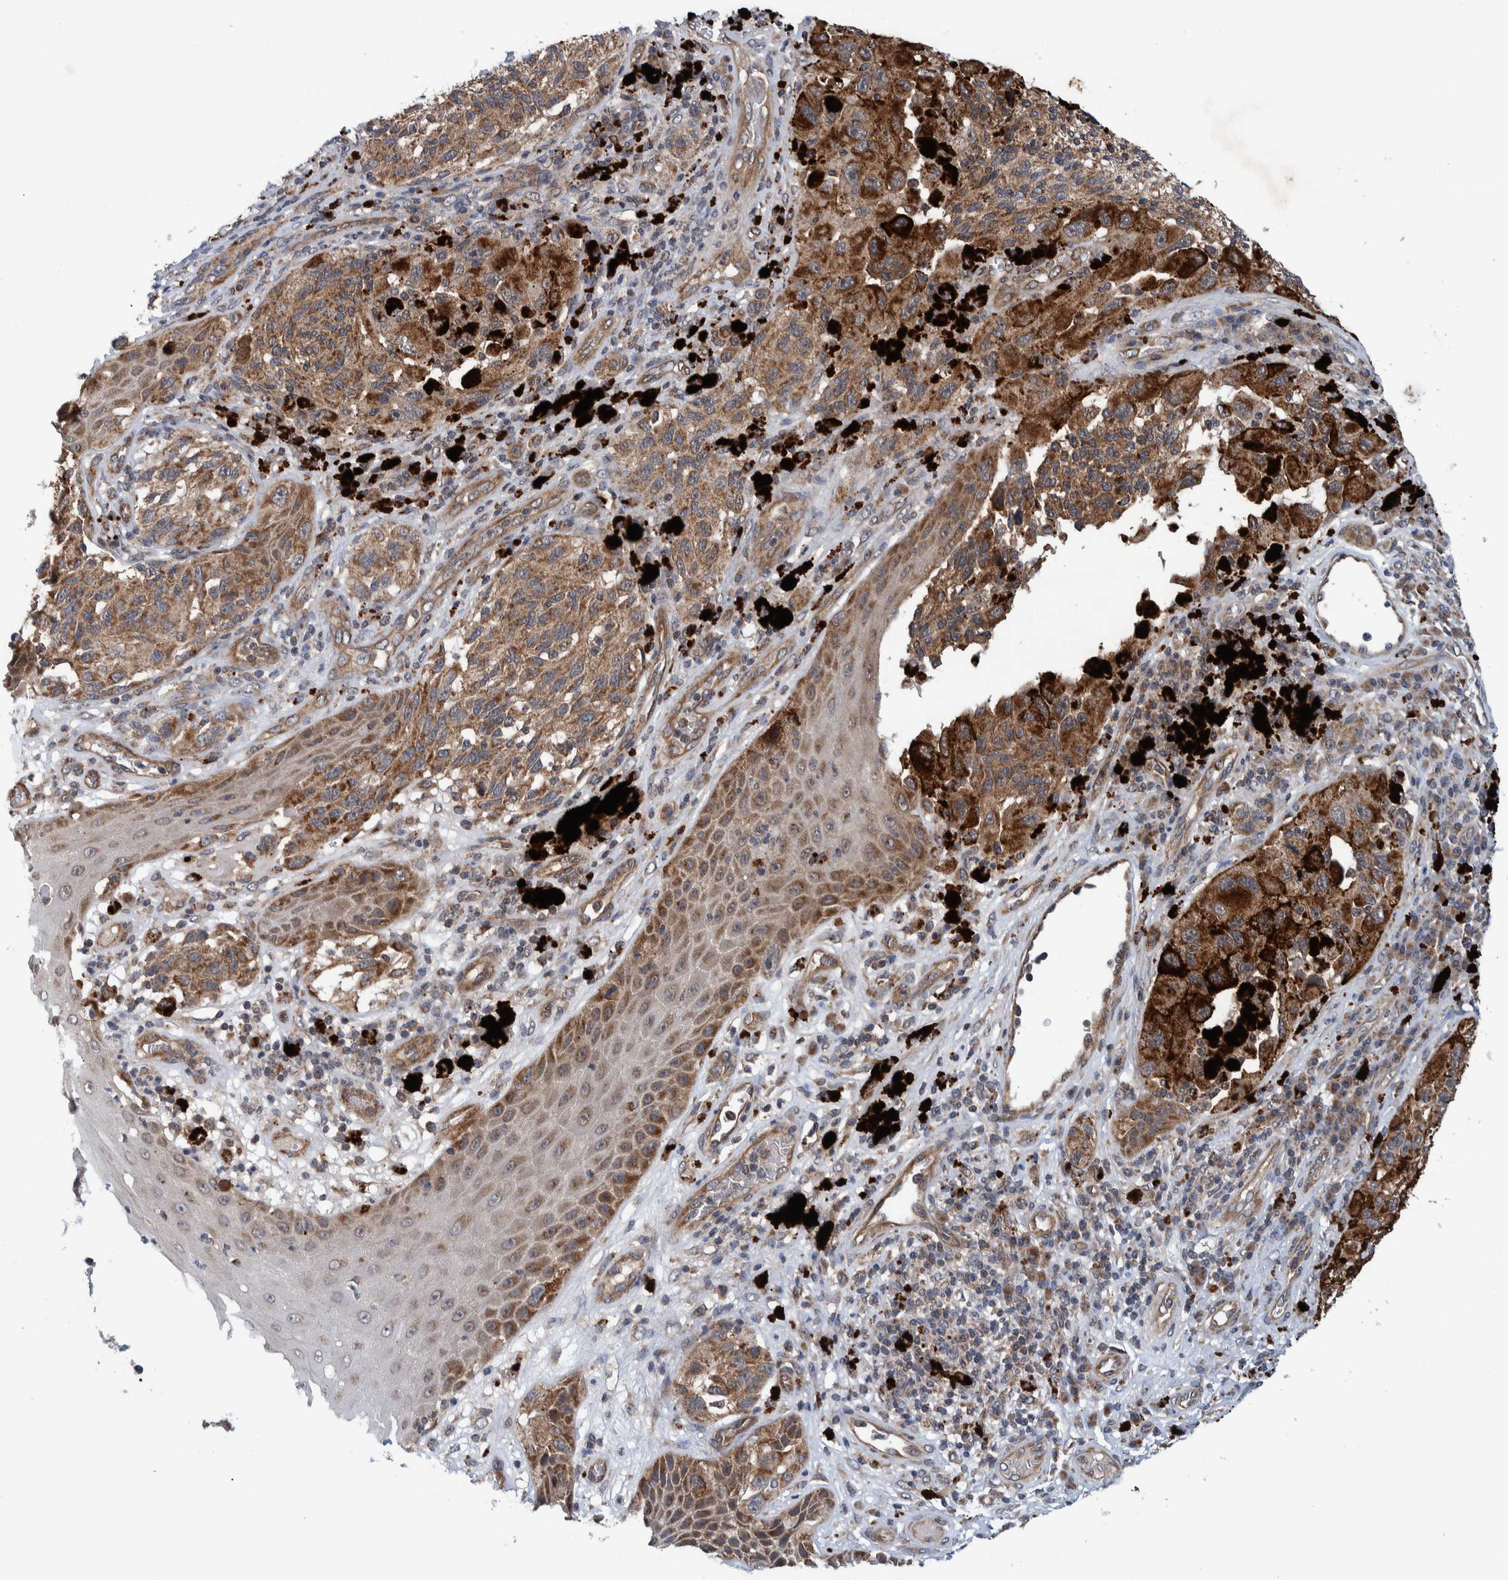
{"staining": {"intensity": "moderate", "quantity": ">75%", "location": "cytoplasmic/membranous"}, "tissue": "melanoma", "cell_type": "Tumor cells", "image_type": "cancer", "snomed": [{"axis": "morphology", "description": "Malignant melanoma, NOS"}, {"axis": "topography", "description": "Skin"}], "caption": "Protein analysis of melanoma tissue reveals moderate cytoplasmic/membranous positivity in about >75% of tumor cells. The protein is stained brown, and the nuclei are stained in blue (DAB (3,3'-diaminobenzidine) IHC with brightfield microscopy, high magnification).", "gene": "MRPS7", "patient": {"sex": "female", "age": 73}}